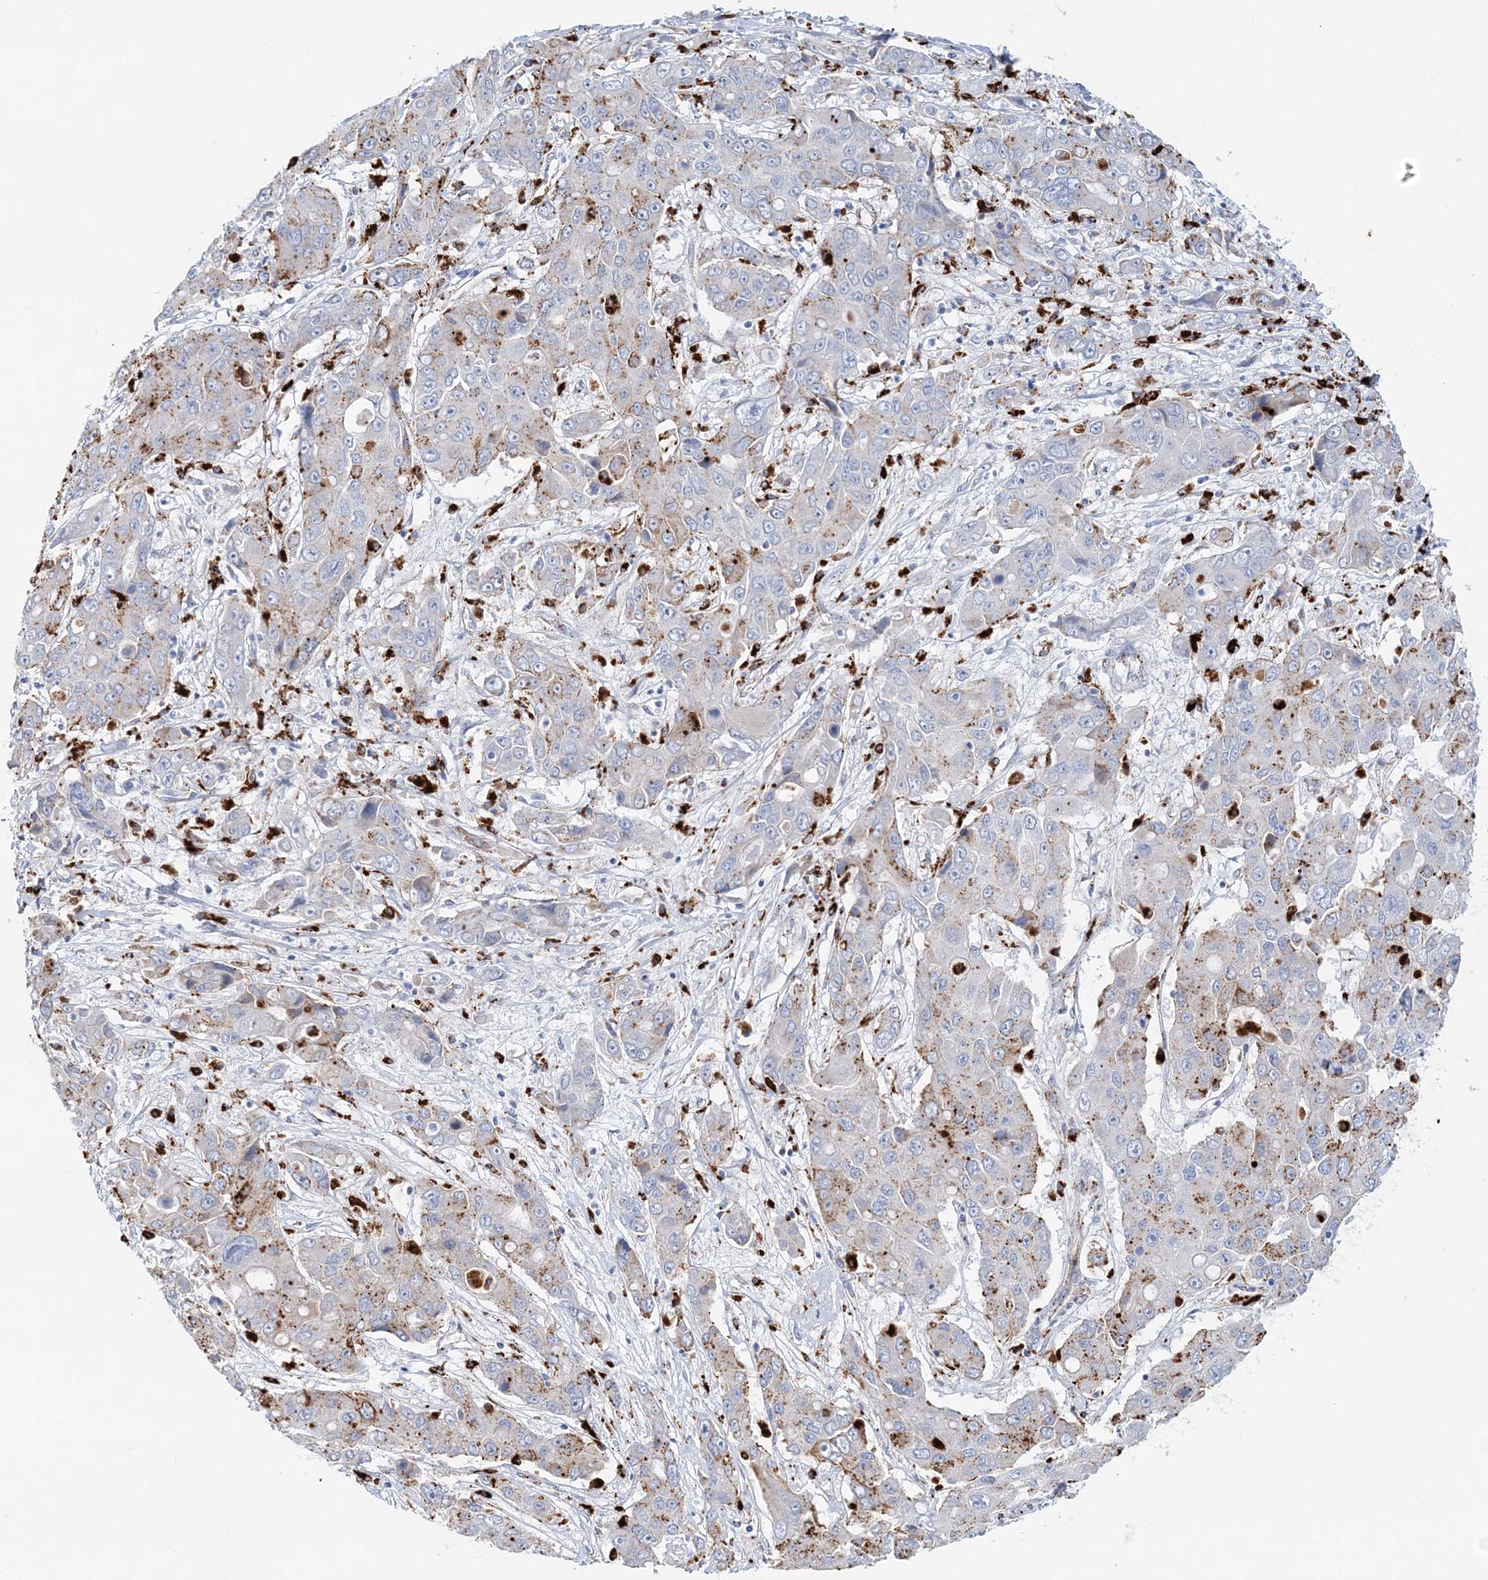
{"staining": {"intensity": "moderate", "quantity": "<25%", "location": "cytoplasmic/membranous"}, "tissue": "liver cancer", "cell_type": "Tumor cells", "image_type": "cancer", "snomed": [{"axis": "morphology", "description": "Cholangiocarcinoma"}, {"axis": "topography", "description": "Liver"}], "caption": "Immunohistochemical staining of human liver cholangiocarcinoma shows moderate cytoplasmic/membranous protein positivity in approximately <25% of tumor cells.", "gene": "TPP1", "patient": {"sex": "male", "age": 67}}